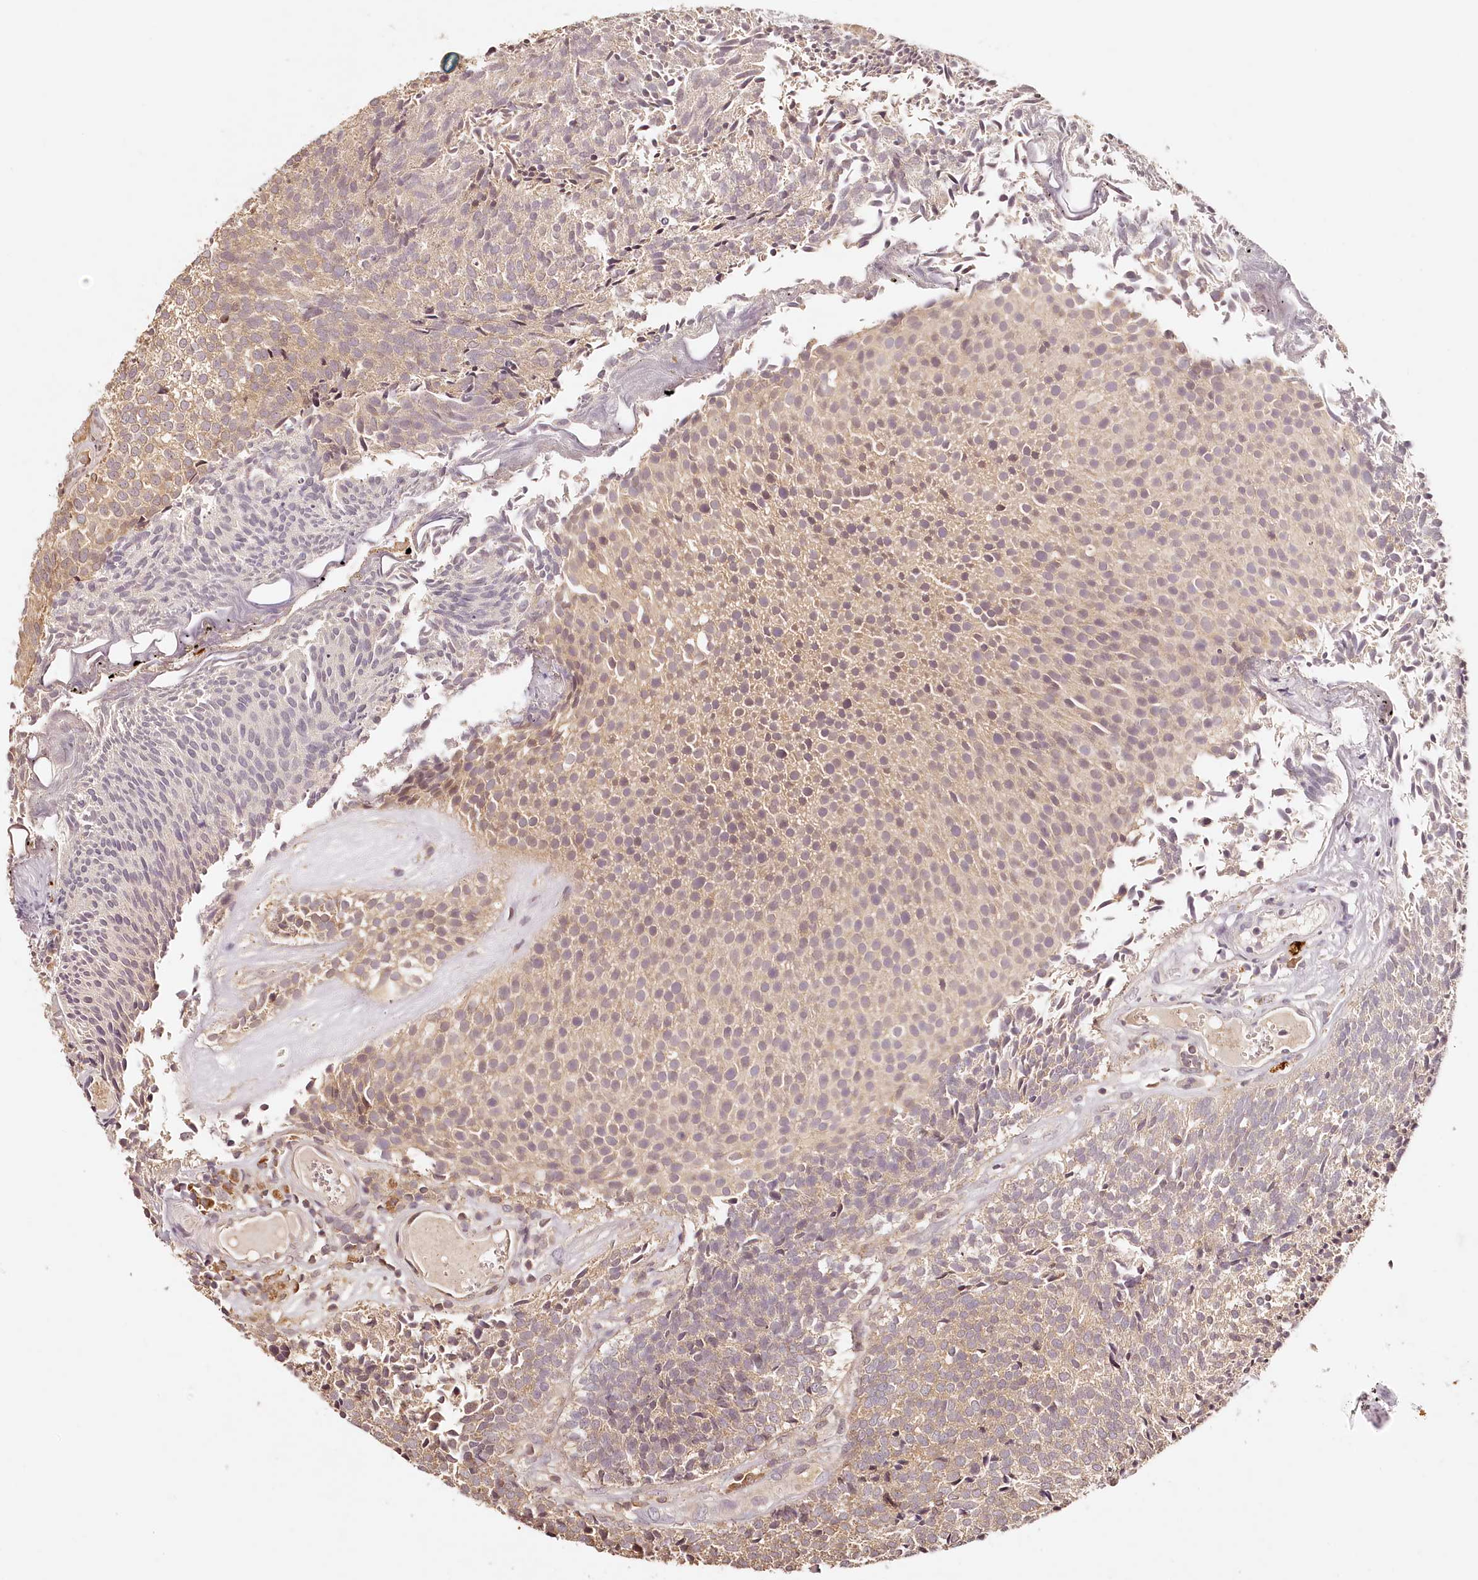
{"staining": {"intensity": "weak", "quantity": "25%-75%", "location": "cytoplasmic/membranous,nuclear"}, "tissue": "urothelial cancer", "cell_type": "Tumor cells", "image_type": "cancer", "snomed": [{"axis": "morphology", "description": "Urothelial carcinoma, Low grade"}, {"axis": "topography", "description": "Urinary bladder"}], "caption": "This histopathology image exhibits immunohistochemistry staining of human low-grade urothelial carcinoma, with low weak cytoplasmic/membranous and nuclear positivity in approximately 25%-75% of tumor cells.", "gene": "SYNGR1", "patient": {"sex": "male", "age": 86}}